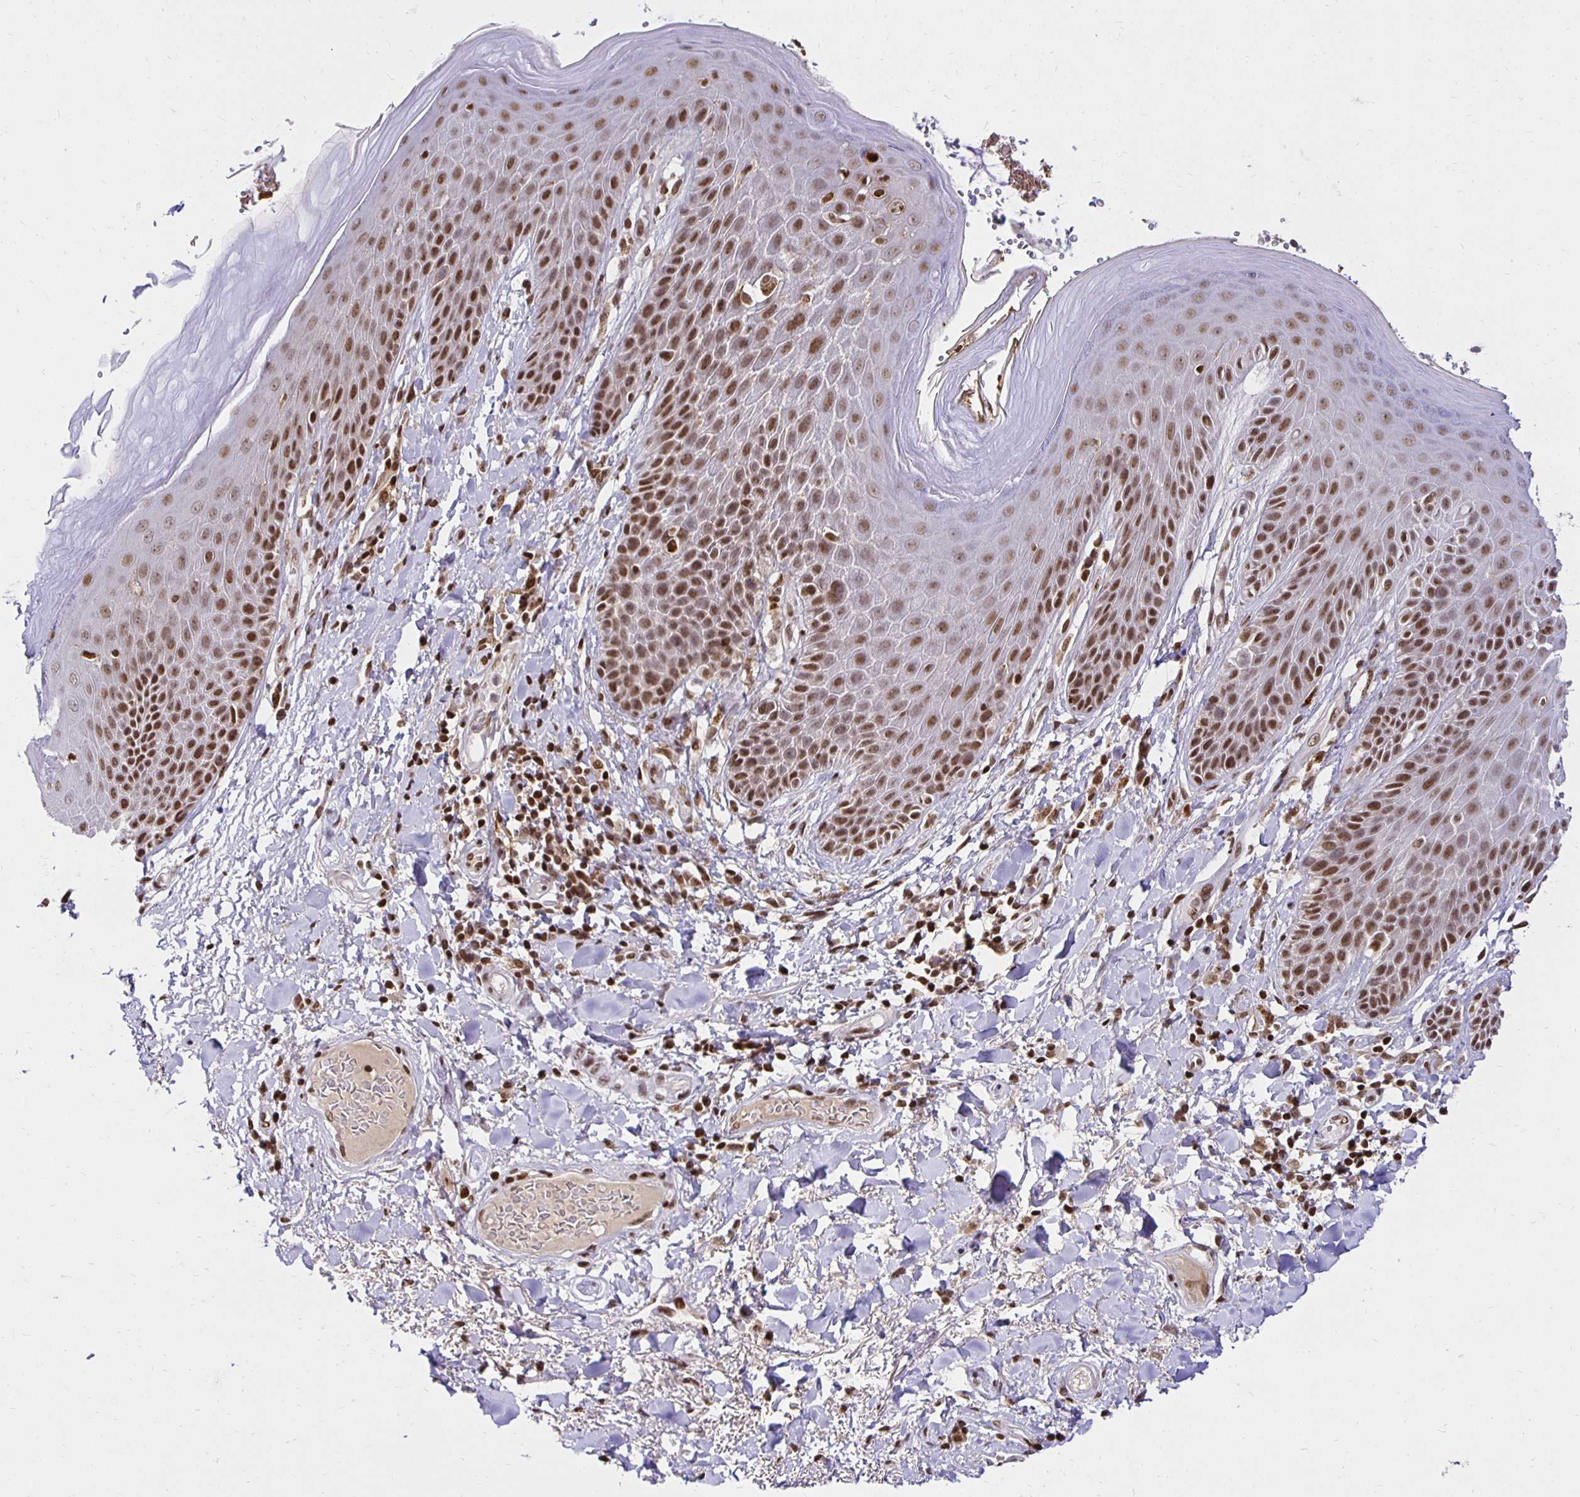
{"staining": {"intensity": "strong", "quantity": ">75%", "location": "nuclear"}, "tissue": "skin", "cell_type": "Epidermal cells", "image_type": "normal", "snomed": [{"axis": "morphology", "description": "Normal tissue, NOS"}, {"axis": "topography", "description": "Anal"}, {"axis": "topography", "description": "Peripheral nerve tissue"}], "caption": "High-magnification brightfield microscopy of unremarkable skin stained with DAB (brown) and counterstained with hematoxylin (blue). epidermal cells exhibit strong nuclear staining is seen in about>75% of cells.", "gene": "ZNF579", "patient": {"sex": "male", "age": 51}}